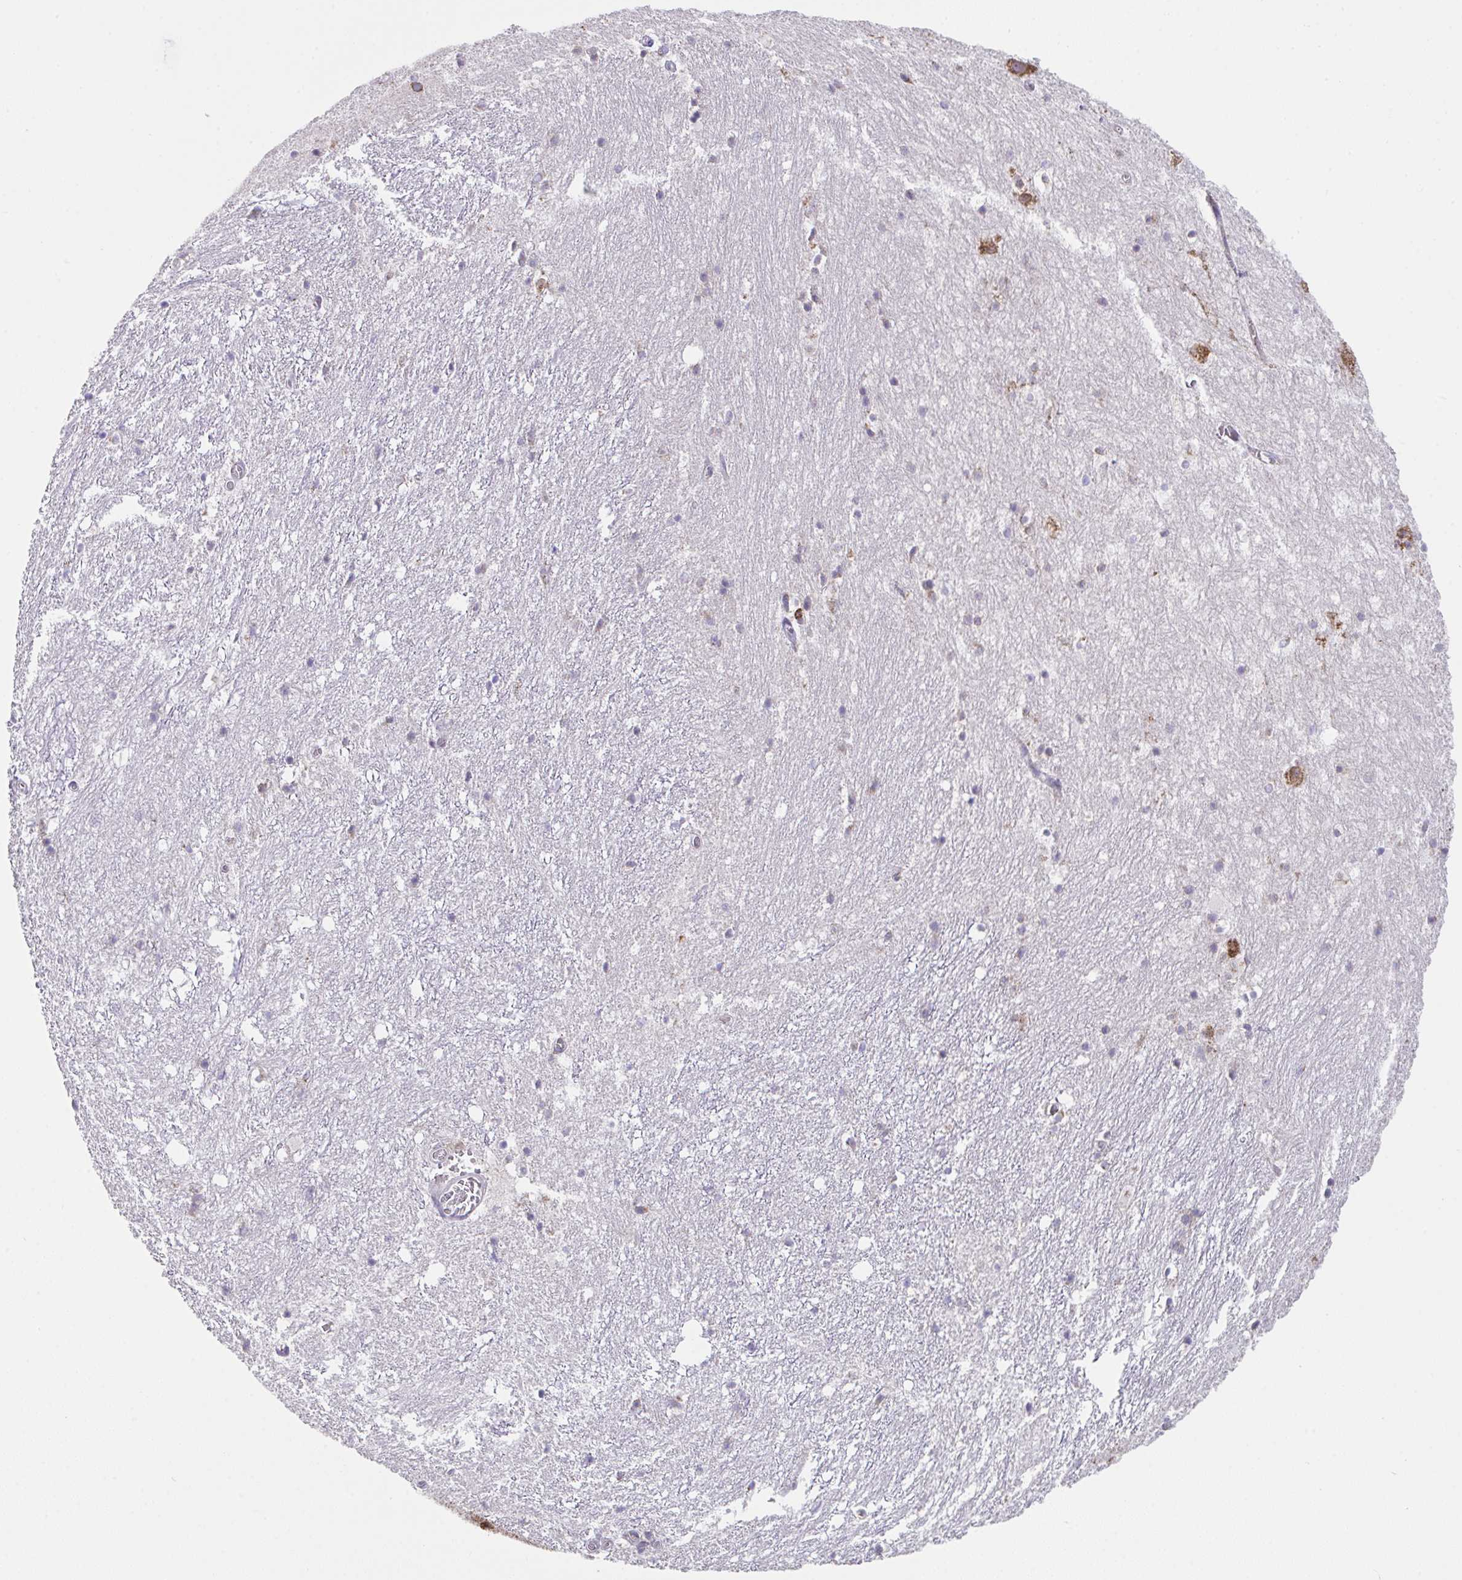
{"staining": {"intensity": "moderate", "quantity": "<25%", "location": "cytoplasmic/membranous"}, "tissue": "hippocampus", "cell_type": "Glial cells", "image_type": "normal", "snomed": [{"axis": "morphology", "description": "Normal tissue, NOS"}, {"axis": "topography", "description": "Hippocampus"}], "caption": "Human hippocampus stained with a brown dye exhibits moderate cytoplasmic/membranous positive staining in about <25% of glial cells.", "gene": "MIA3", "patient": {"sex": "female", "age": 52}}